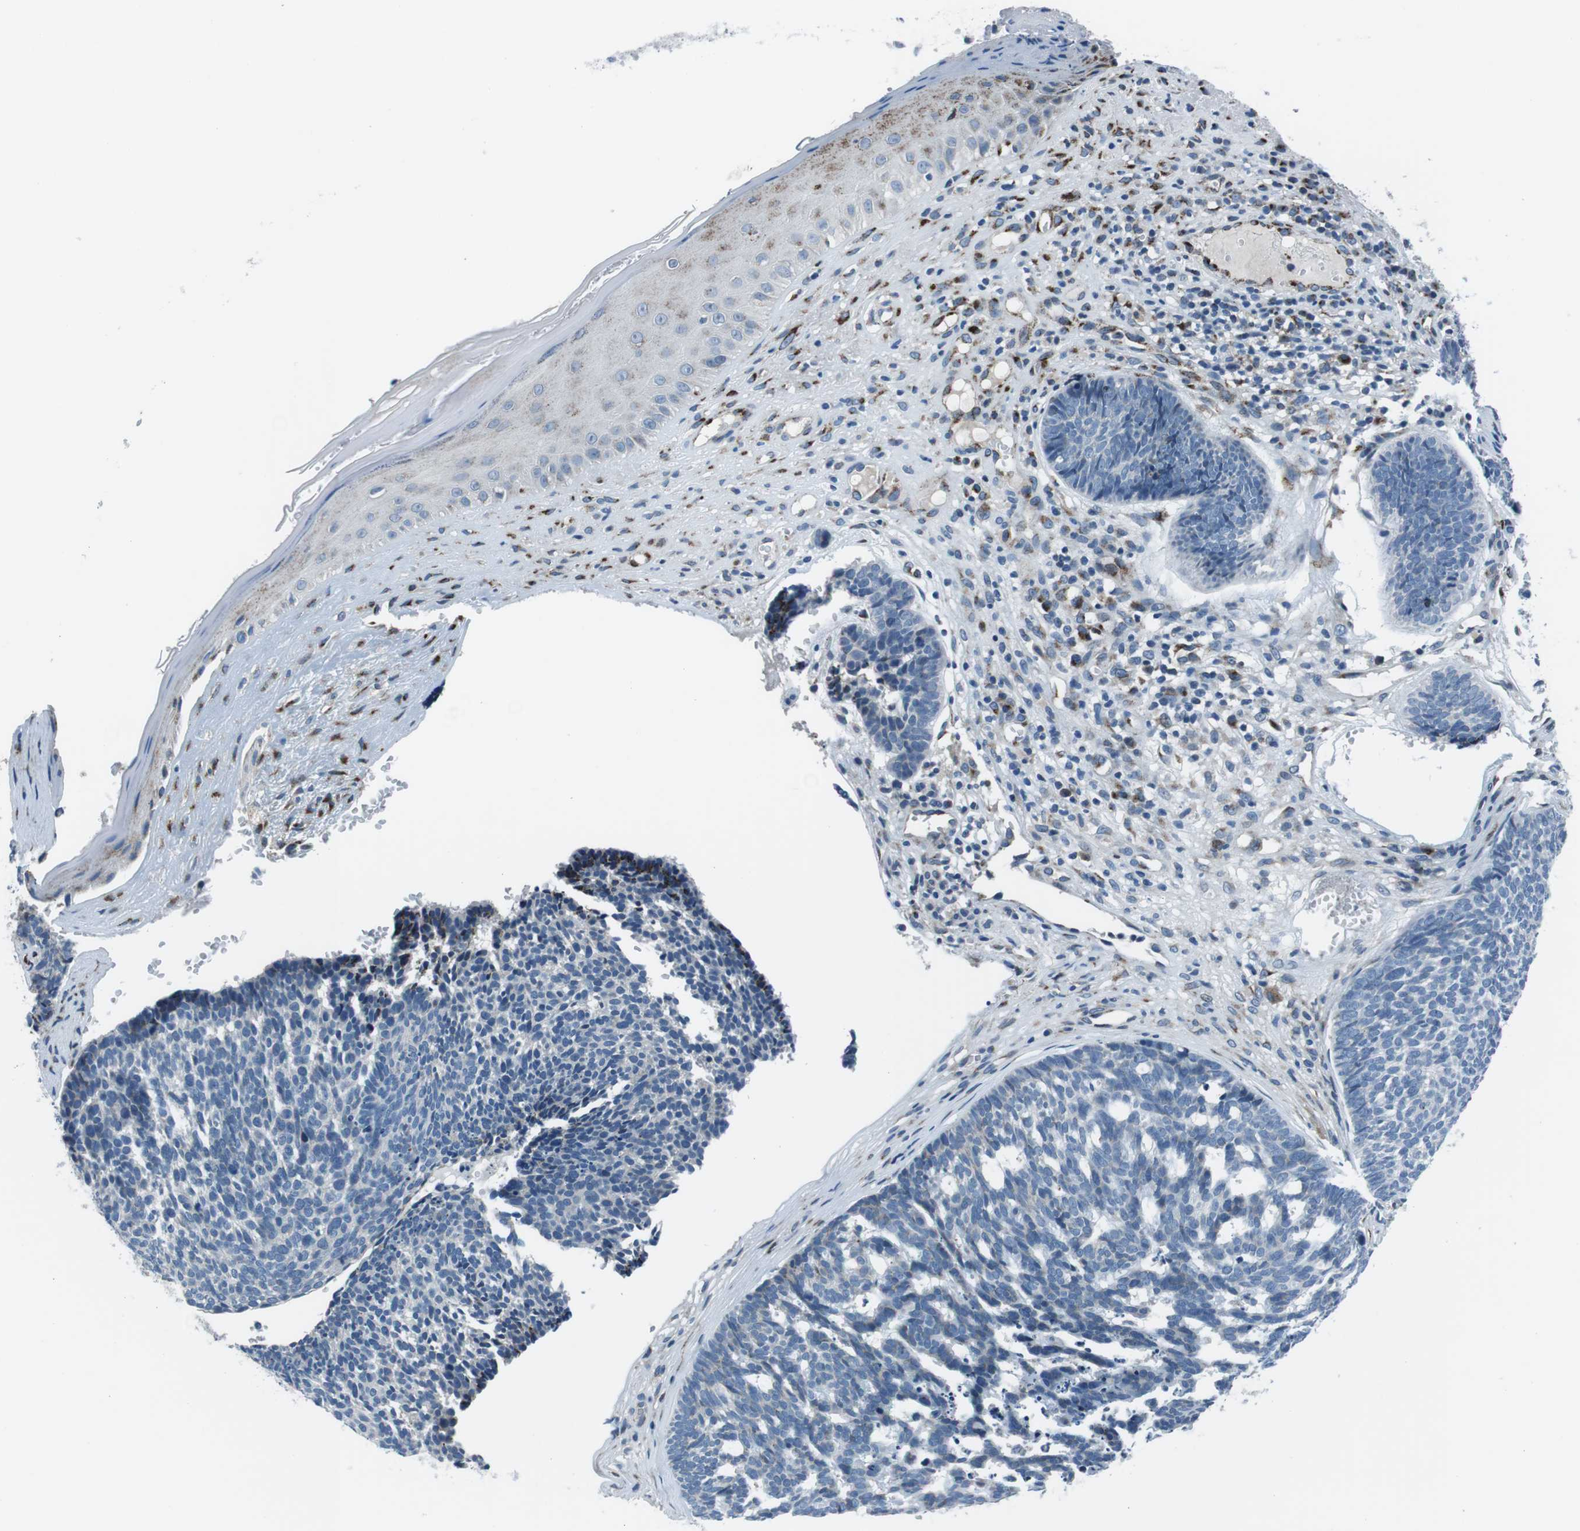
{"staining": {"intensity": "negative", "quantity": "none", "location": "none"}, "tissue": "skin cancer", "cell_type": "Tumor cells", "image_type": "cancer", "snomed": [{"axis": "morphology", "description": "Basal cell carcinoma"}, {"axis": "topography", "description": "Skin"}], "caption": "High magnification brightfield microscopy of skin cancer (basal cell carcinoma) stained with DAB (3,3'-diaminobenzidine) (brown) and counterstained with hematoxylin (blue): tumor cells show no significant positivity.", "gene": "NUCB2", "patient": {"sex": "male", "age": 84}}